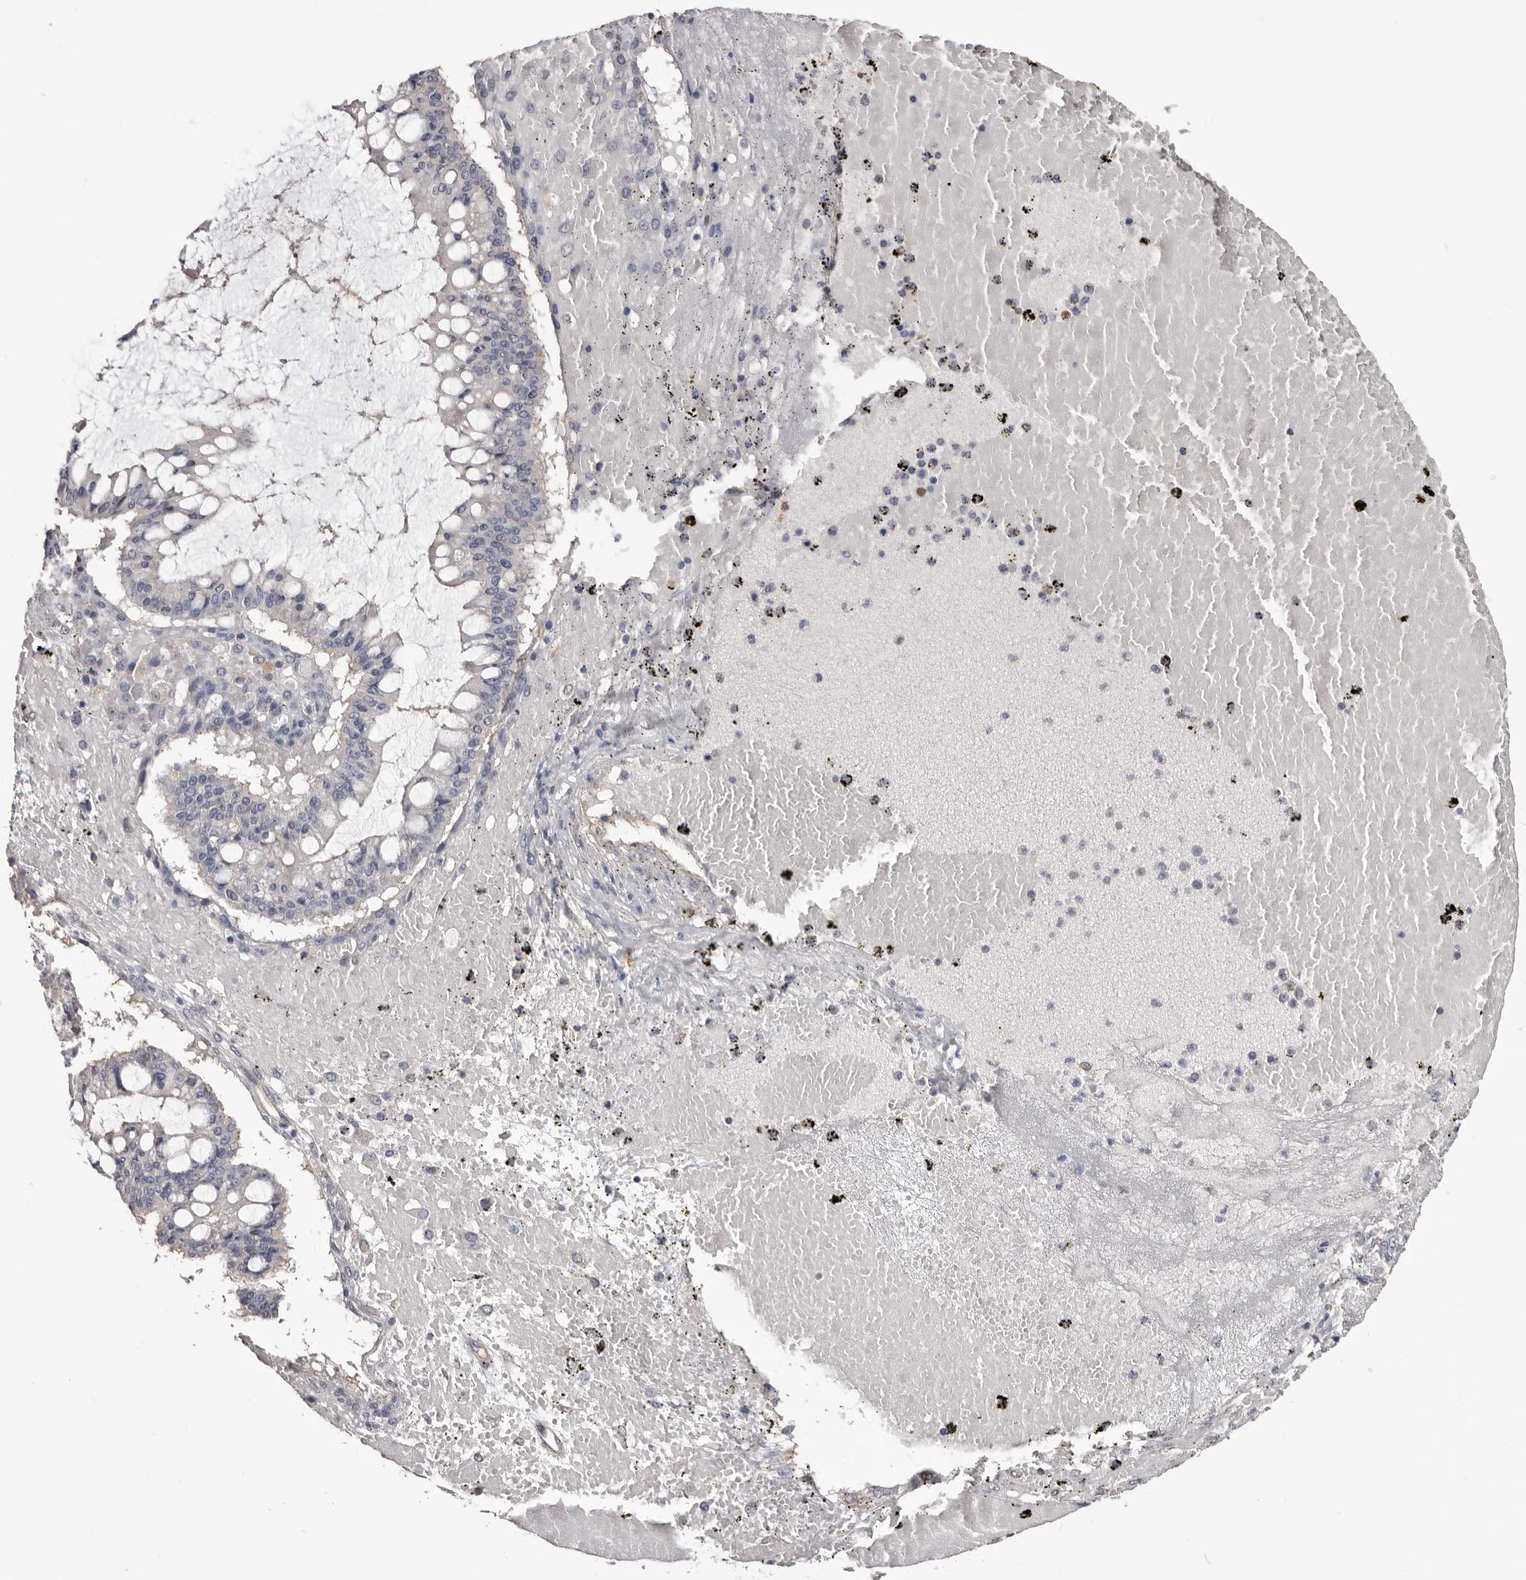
{"staining": {"intensity": "negative", "quantity": "none", "location": "none"}, "tissue": "ovarian cancer", "cell_type": "Tumor cells", "image_type": "cancer", "snomed": [{"axis": "morphology", "description": "Cystadenocarcinoma, mucinous, NOS"}, {"axis": "topography", "description": "Ovary"}], "caption": "The micrograph exhibits no significant positivity in tumor cells of ovarian cancer.", "gene": "TNNI1", "patient": {"sex": "female", "age": 73}}